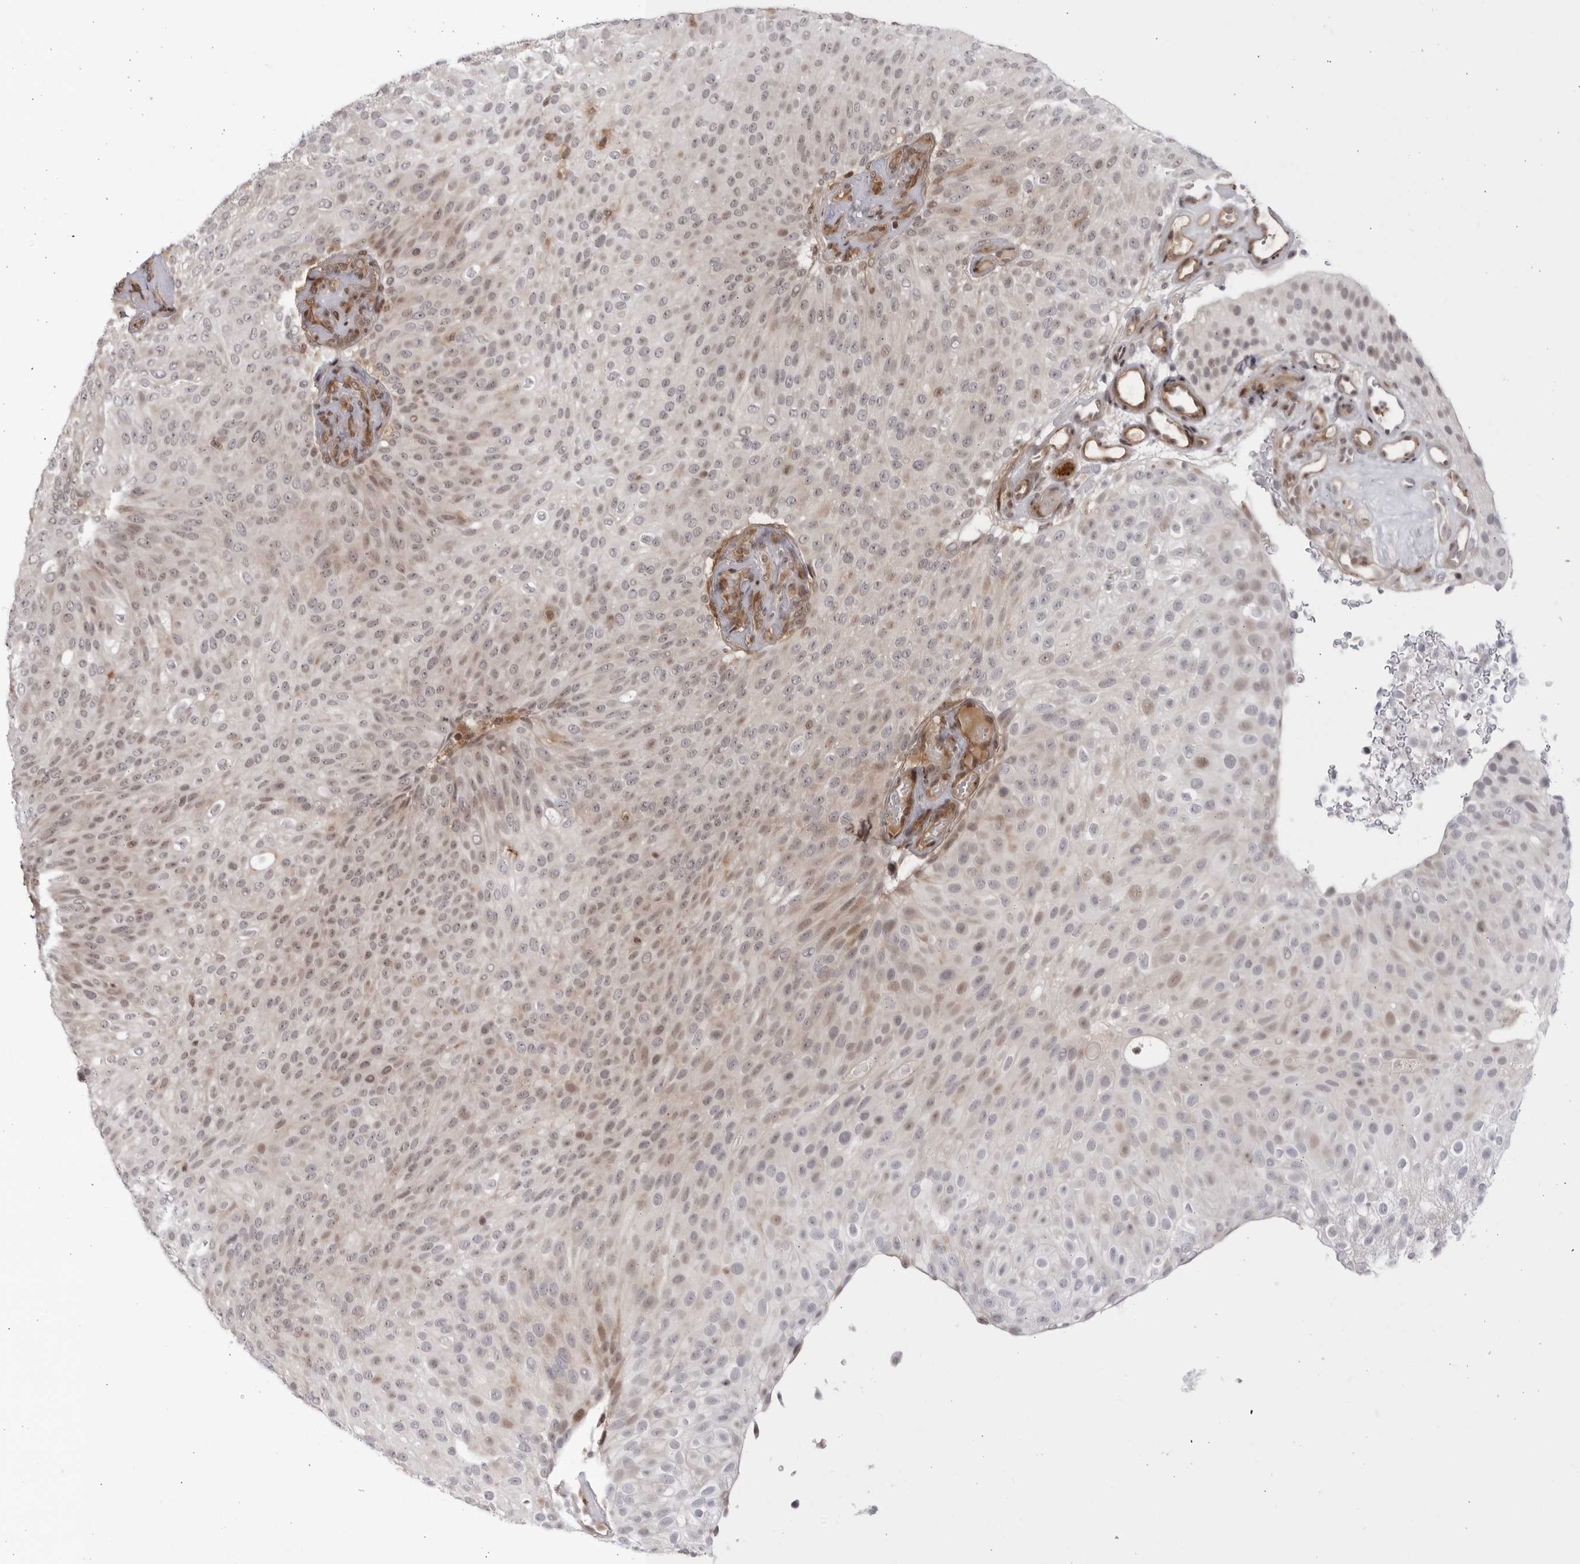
{"staining": {"intensity": "weak", "quantity": "25%-75%", "location": "cytoplasmic/membranous,nuclear"}, "tissue": "urothelial cancer", "cell_type": "Tumor cells", "image_type": "cancer", "snomed": [{"axis": "morphology", "description": "Urothelial carcinoma, Low grade"}, {"axis": "topography", "description": "Urinary bladder"}], "caption": "Immunohistochemical staining of urothelial cancer exhibits low levels of weak cytoplasmic/membranous and nuclear expression in about 25%-75% of tumor cells.", "gene": "DTL", "patient": {"sex": "male", "age": 78}}